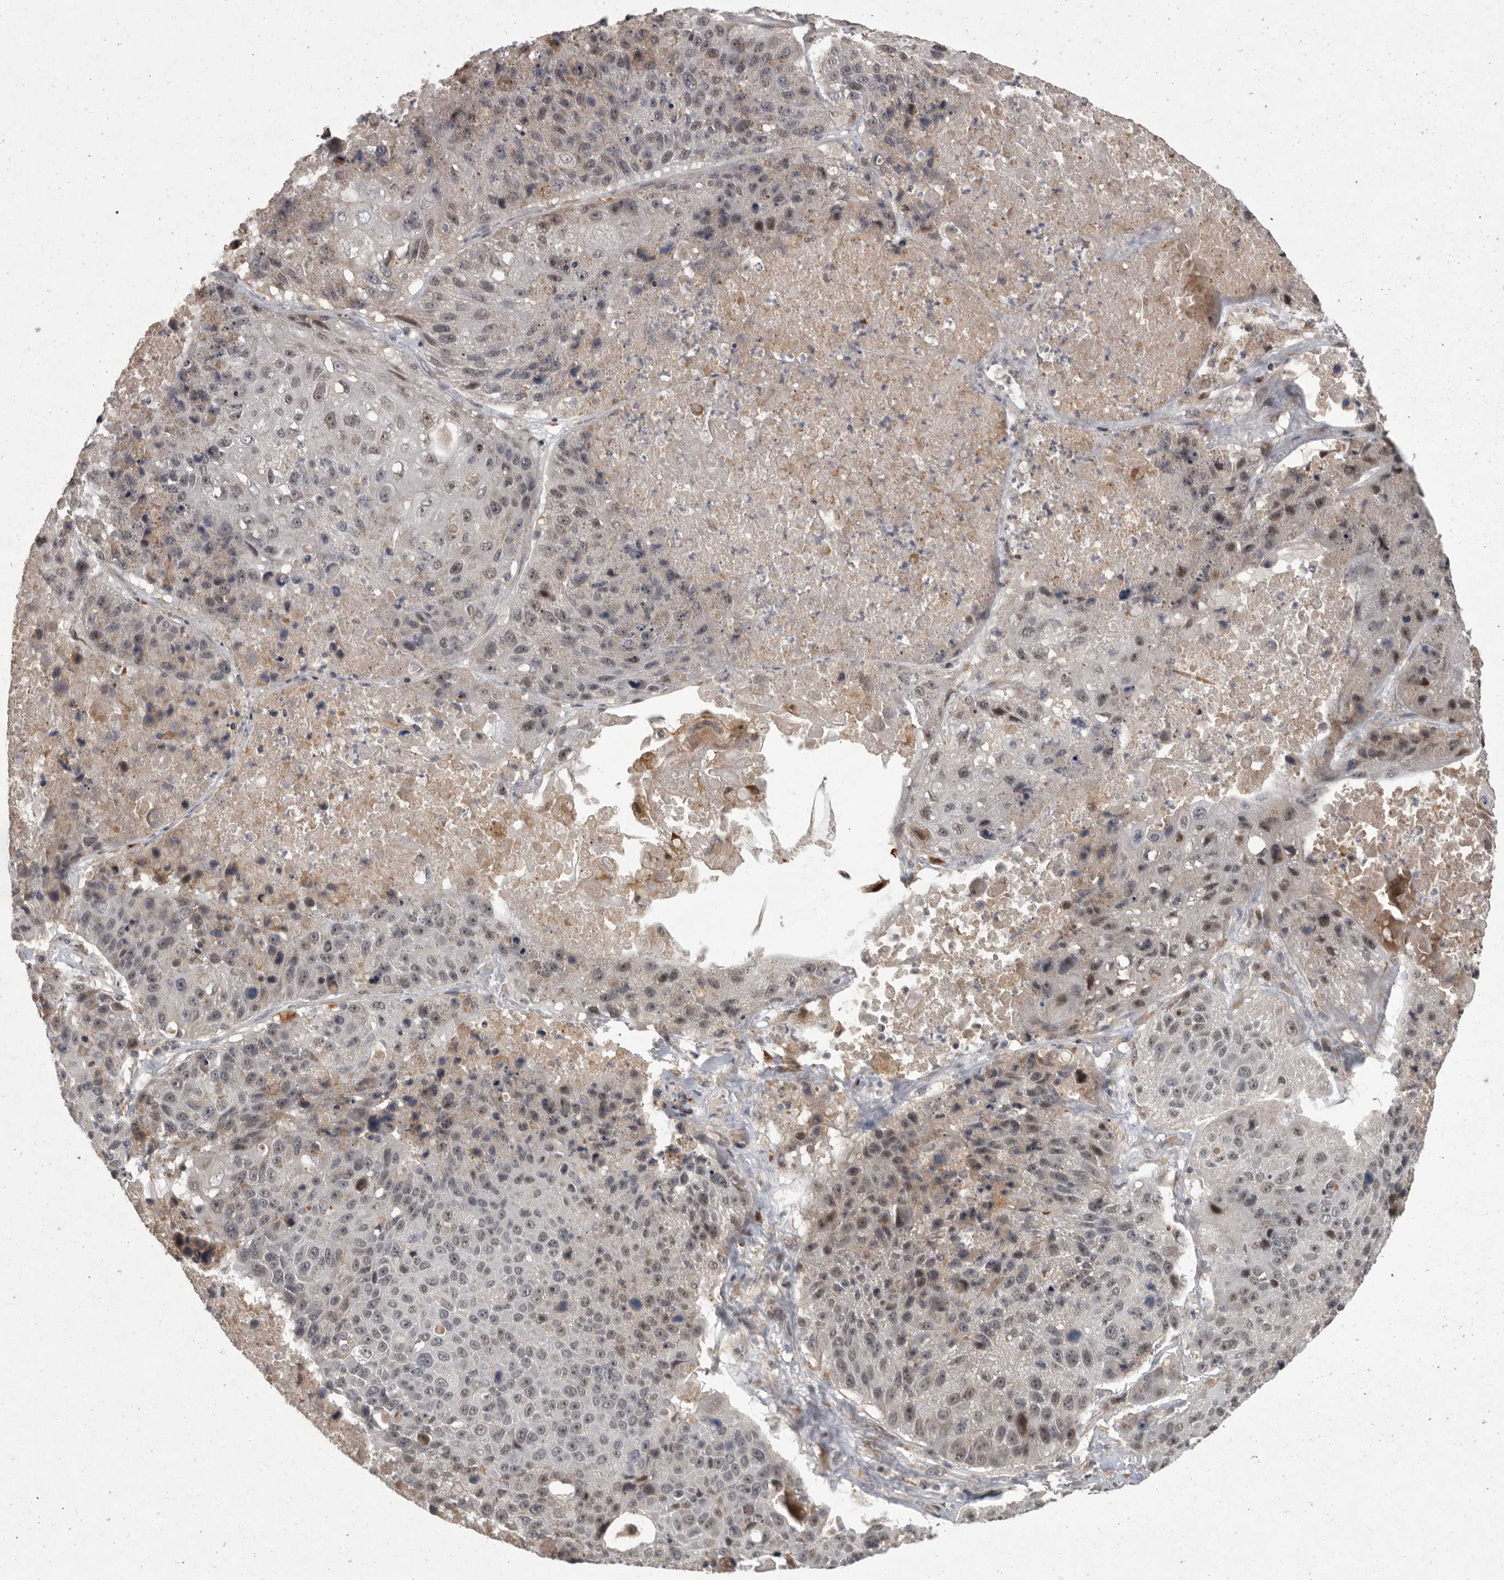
{"staining": {"intensity": "weak", "quantity": "25%-75%", "location": "cytoplasmic/membranous,nuclear"}, "tissue": "lung cancer", "cell_type": "Tumor cells", "image_type": "cancer", "snomed": [{"axis": "morphology", "description": "Squamous cell carcinoma, NOS"}, {"axis": "topography", "description": "Lung"}], "caption": "Immunohistochemical staining of human lung cancer displays weak cytoplasmic/membranous and nuclear protein positivity in about 25%-75% of tumor cells.", "gene": "MAN2A1", "patient": {"sex": "male", "age": 61}}